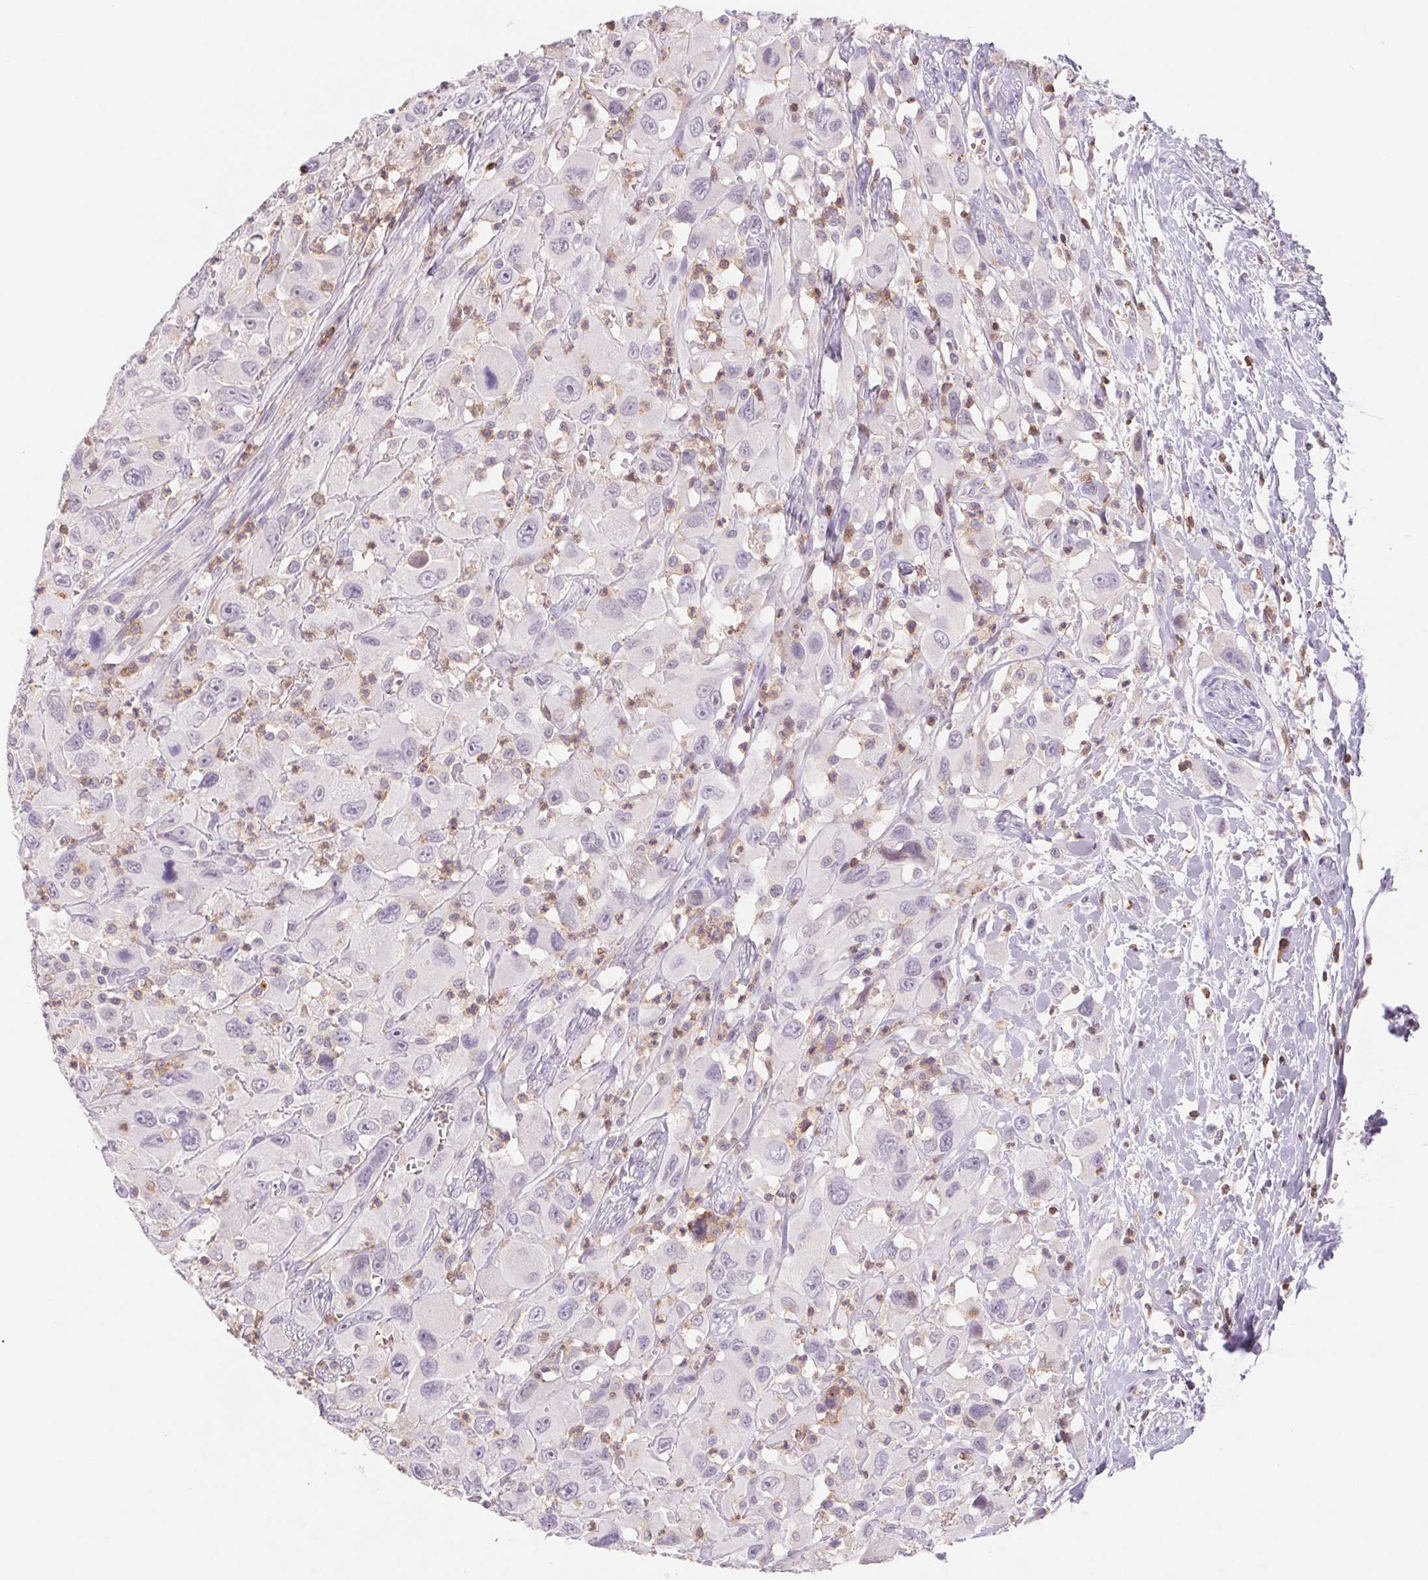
{"staining": {"intensity": "negative", "quantity": "none", "location": "none"}, "tissue": "head and neck cancer", "cell_type": "Tumor cells", "image_type": "cancer", "snomed": [{"axis": "morphology", "description": "Squamous cell carcinoma, NOS"}, {"axis": "morphology", "description": "Squamous cell carcinoma, metastatic, NOS"}, {"axis": "topography", "description": "Oral tissue"}, {"axis": "topography", "description": "Head-Neck"}], "caption": "Tumor cells are negative for brown protein staining in head and neck squamous cell carcinoma.", "gene": "KIF26A", "patient": {"sex": "female", "age": 85}}